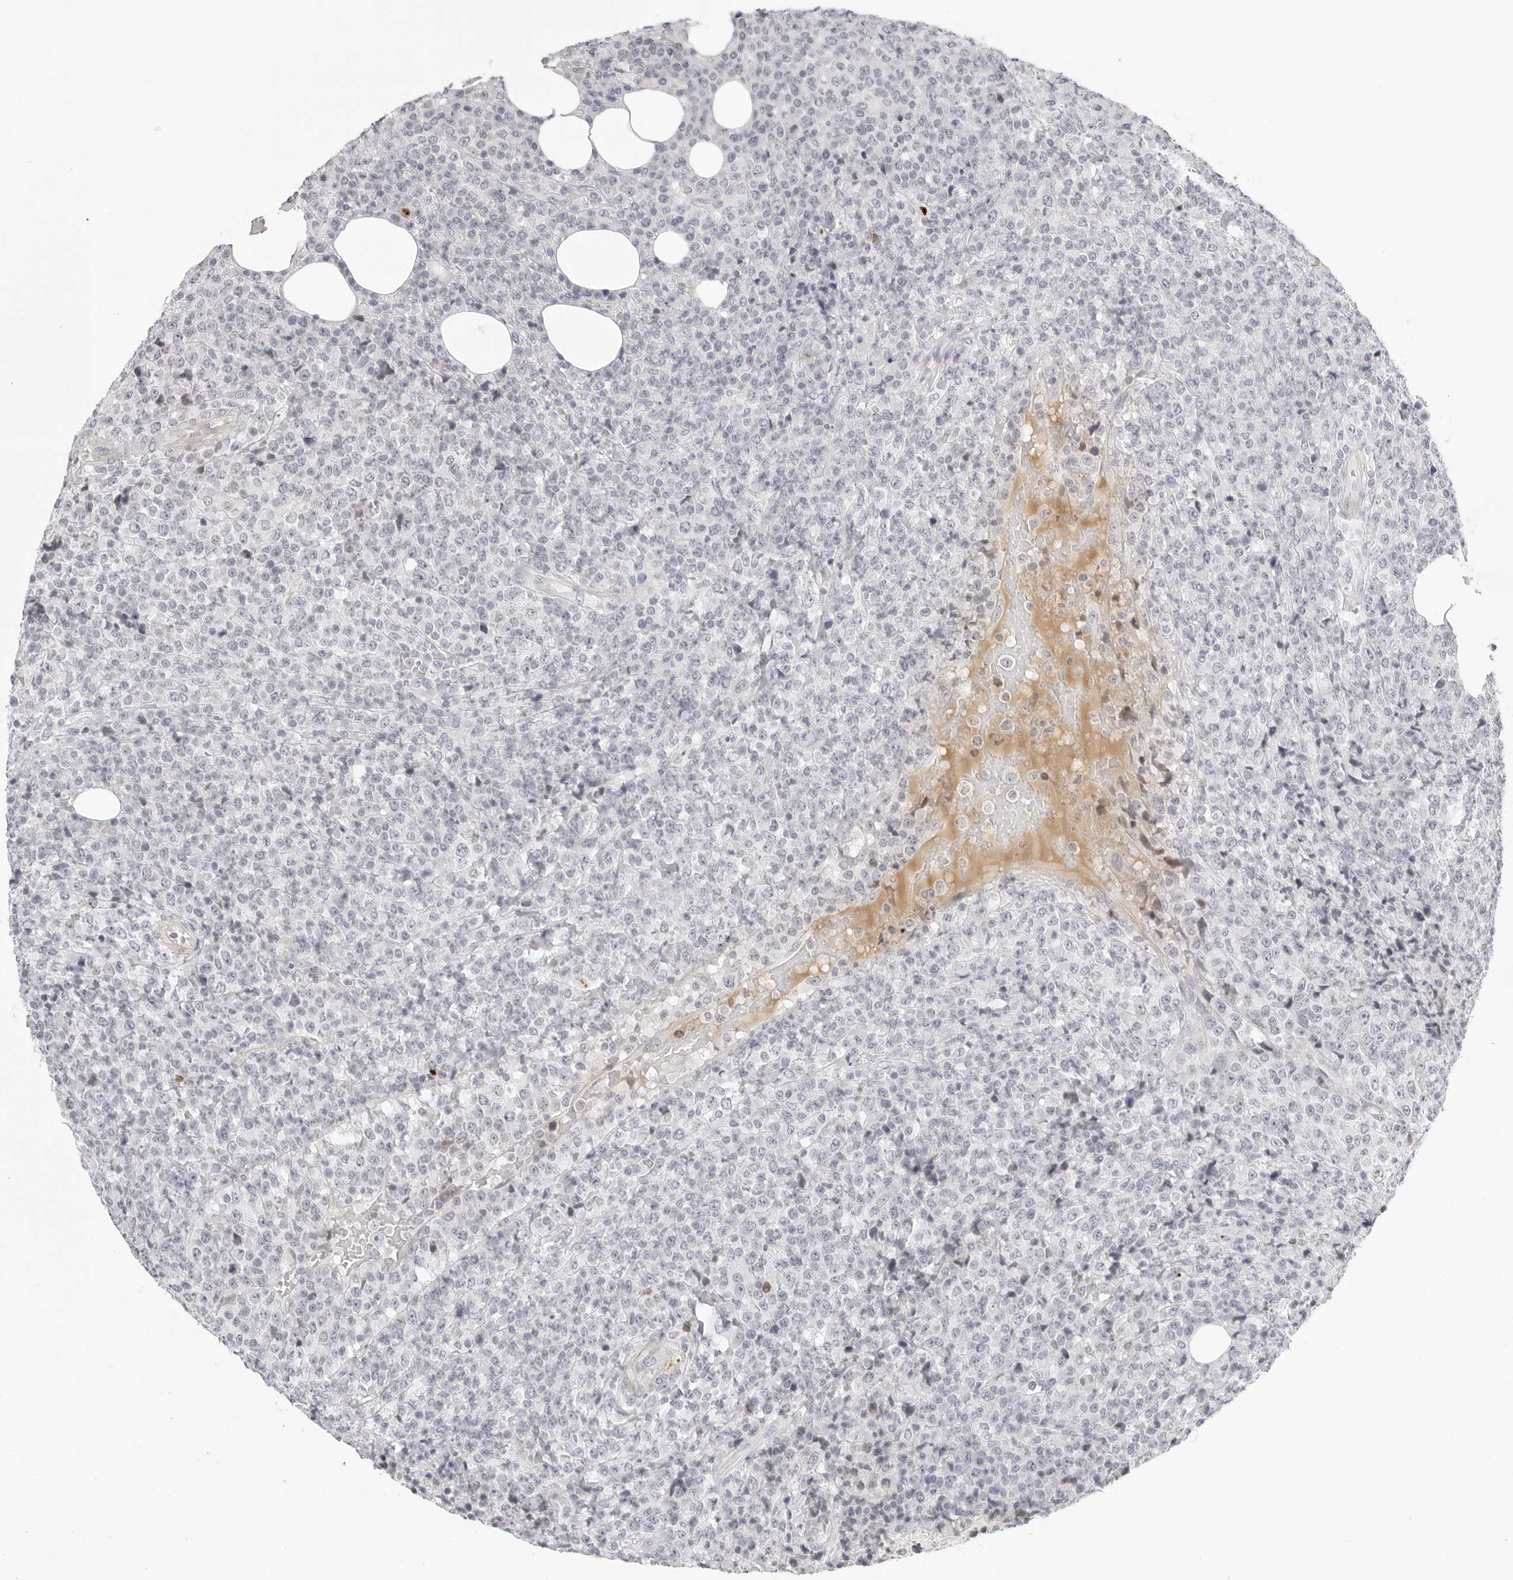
{"staining": {"intensity": "negative", "quantity": "none", "location": "none"}, "tissue": "lymphoma", "cell_type": "Tumor cells", "image_type": "cancer", "snomed": [{"axis": "morphology", "description": "Malignant lymphoma, non-Hodgkin's type, High grade"}, {"axis": "topography", "description": "Lymph node"}], "caption": "Immunohistochemical staining of human lymphoma shows no significant expression in tumor cells.", "gene": "STRADB", "patient": {"sex": "male", "age": 13}}